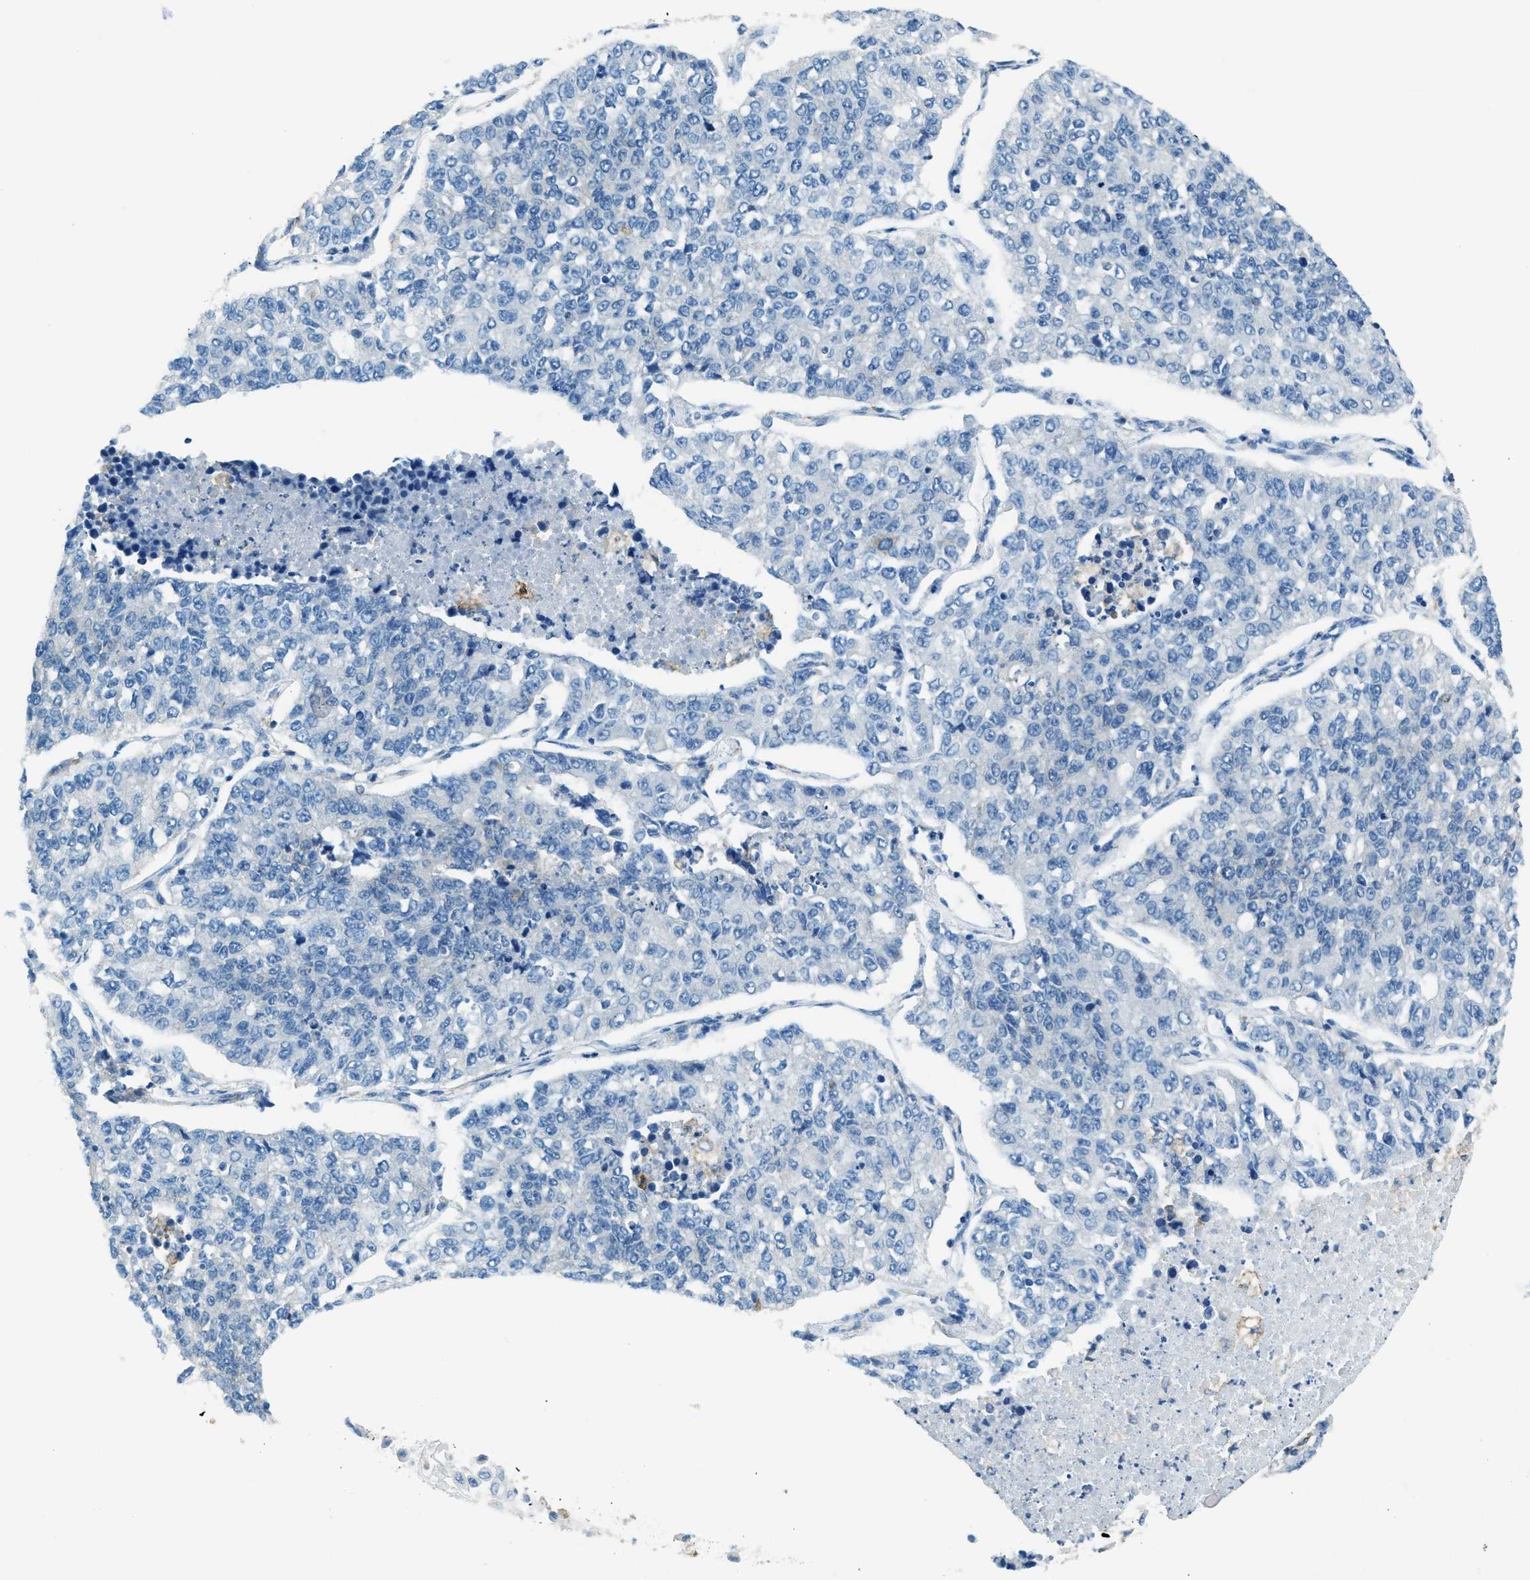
{"staining": {"intensity": "negative", "quantity": "none", "location": "none"}, "tissue": "lung cancer", "cell_type": "Tumor cells", "image_type": "cancer", "snomed": [{"axis": "morphology", "description": "Adenocarcinoma, NOS"}, {"axis": "topography", "description": "Lung"}], "caption": "IHC photomicrograph of human lung cancer (adenocarcinoma) stained for a protein (brown), which exhibits no positivity in tumor cells. The staining is performed using DAB (3,3'-diaminobenzidine) brown chromogen with nuclei counter-stained in using hematoxylin.", "gene": "MATCAP2", "patient": {"sex": "male", "age": 49}}